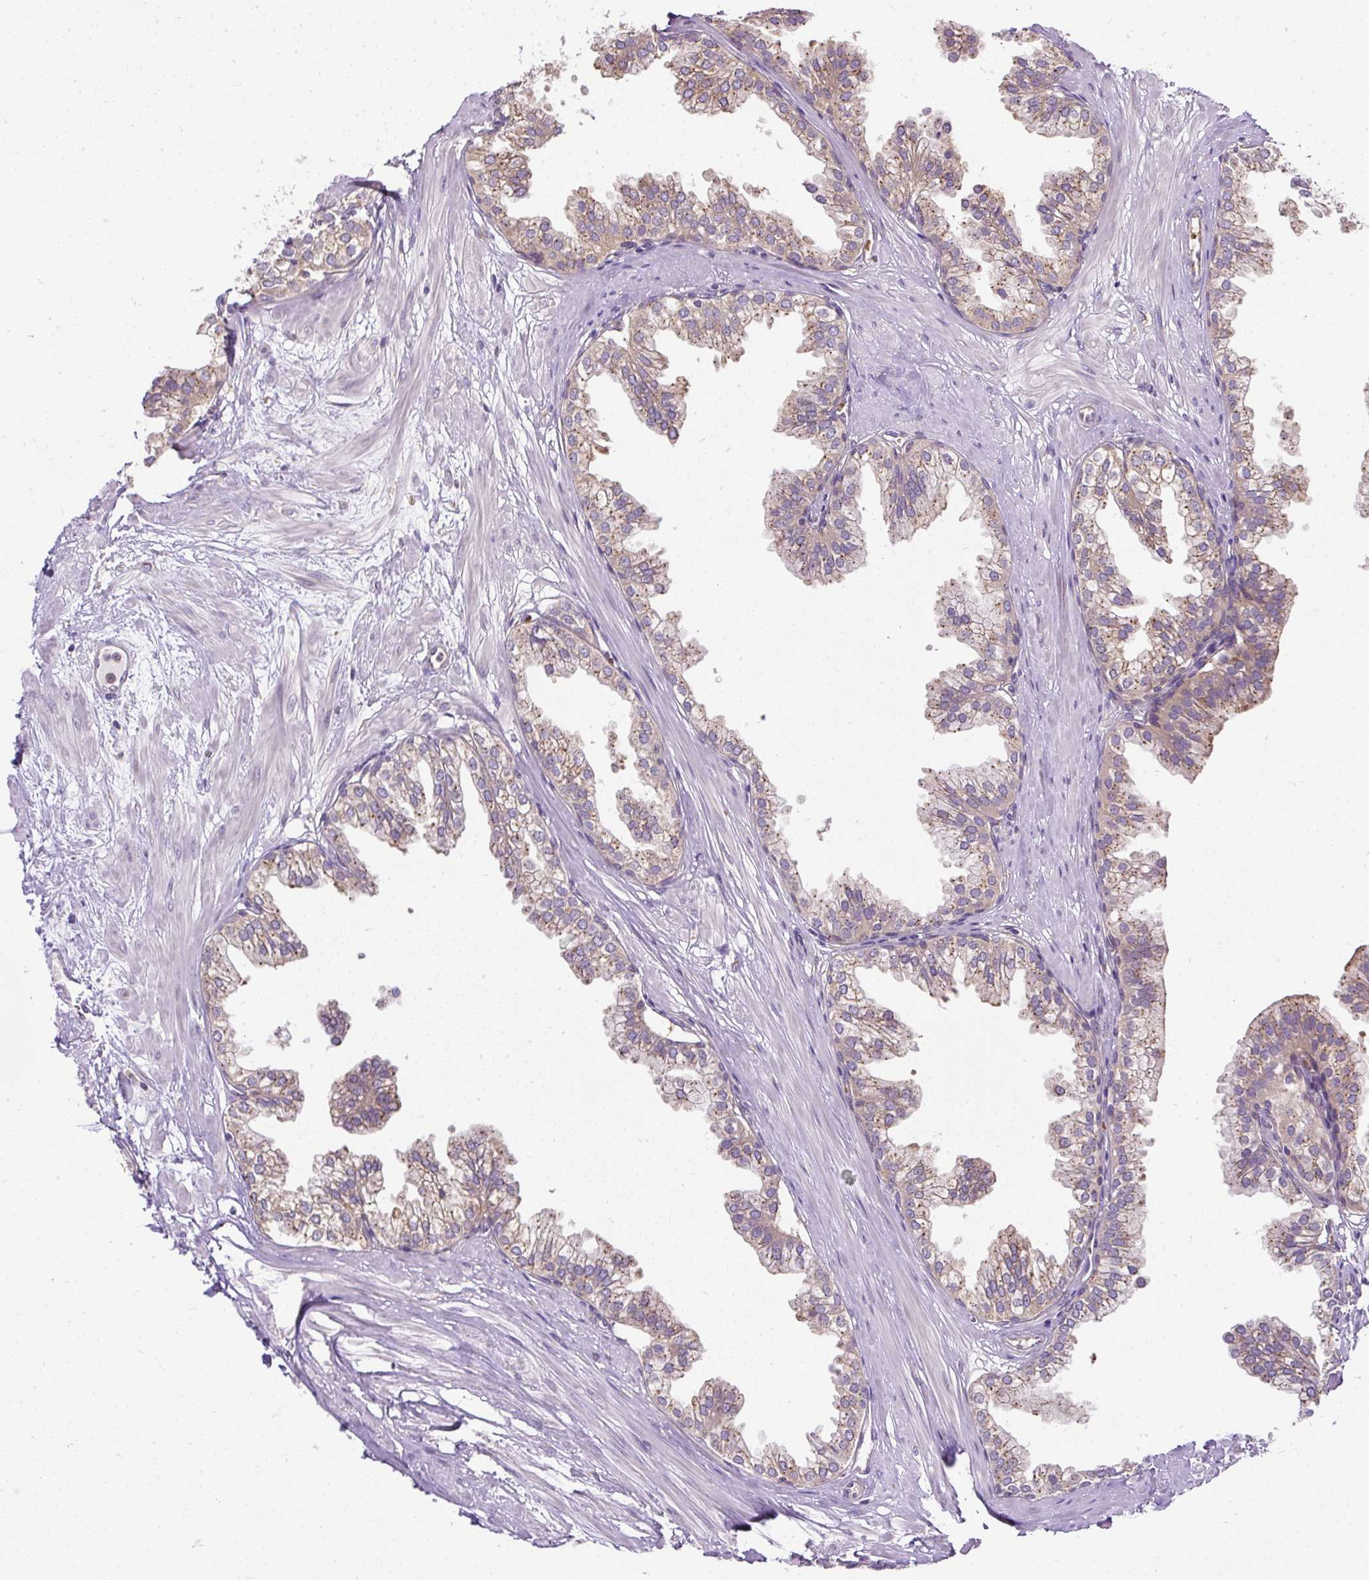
{"staining": {"intensity": "moderate", "quantity": "25%-75%", "location": "cytoplasmic/membranous"}, "tissue": "prostate", "cell_type": "Glandular cells", "image_type": "normal", "snomed": [{"axis": "morphology", "description": "Normal tissue, NOS"}, {"axis": "topography", "description": "Prostate"}, {"axis": "topography", "description": "Peripheral nerve tissue"}], "caption": "A micrograph of prostate stained for a protein demonstrates moderate cytoplasmic/membranous brown staining in glandular cells. The protein of interest is stained brown, and the nuclei are stained in blue (DAB (3,3'-diaminobenzidine) IHC with brightfield microscopy, high magnification).", "gene": "SMC4", "patient": {"sex": "male", "age": 55}}